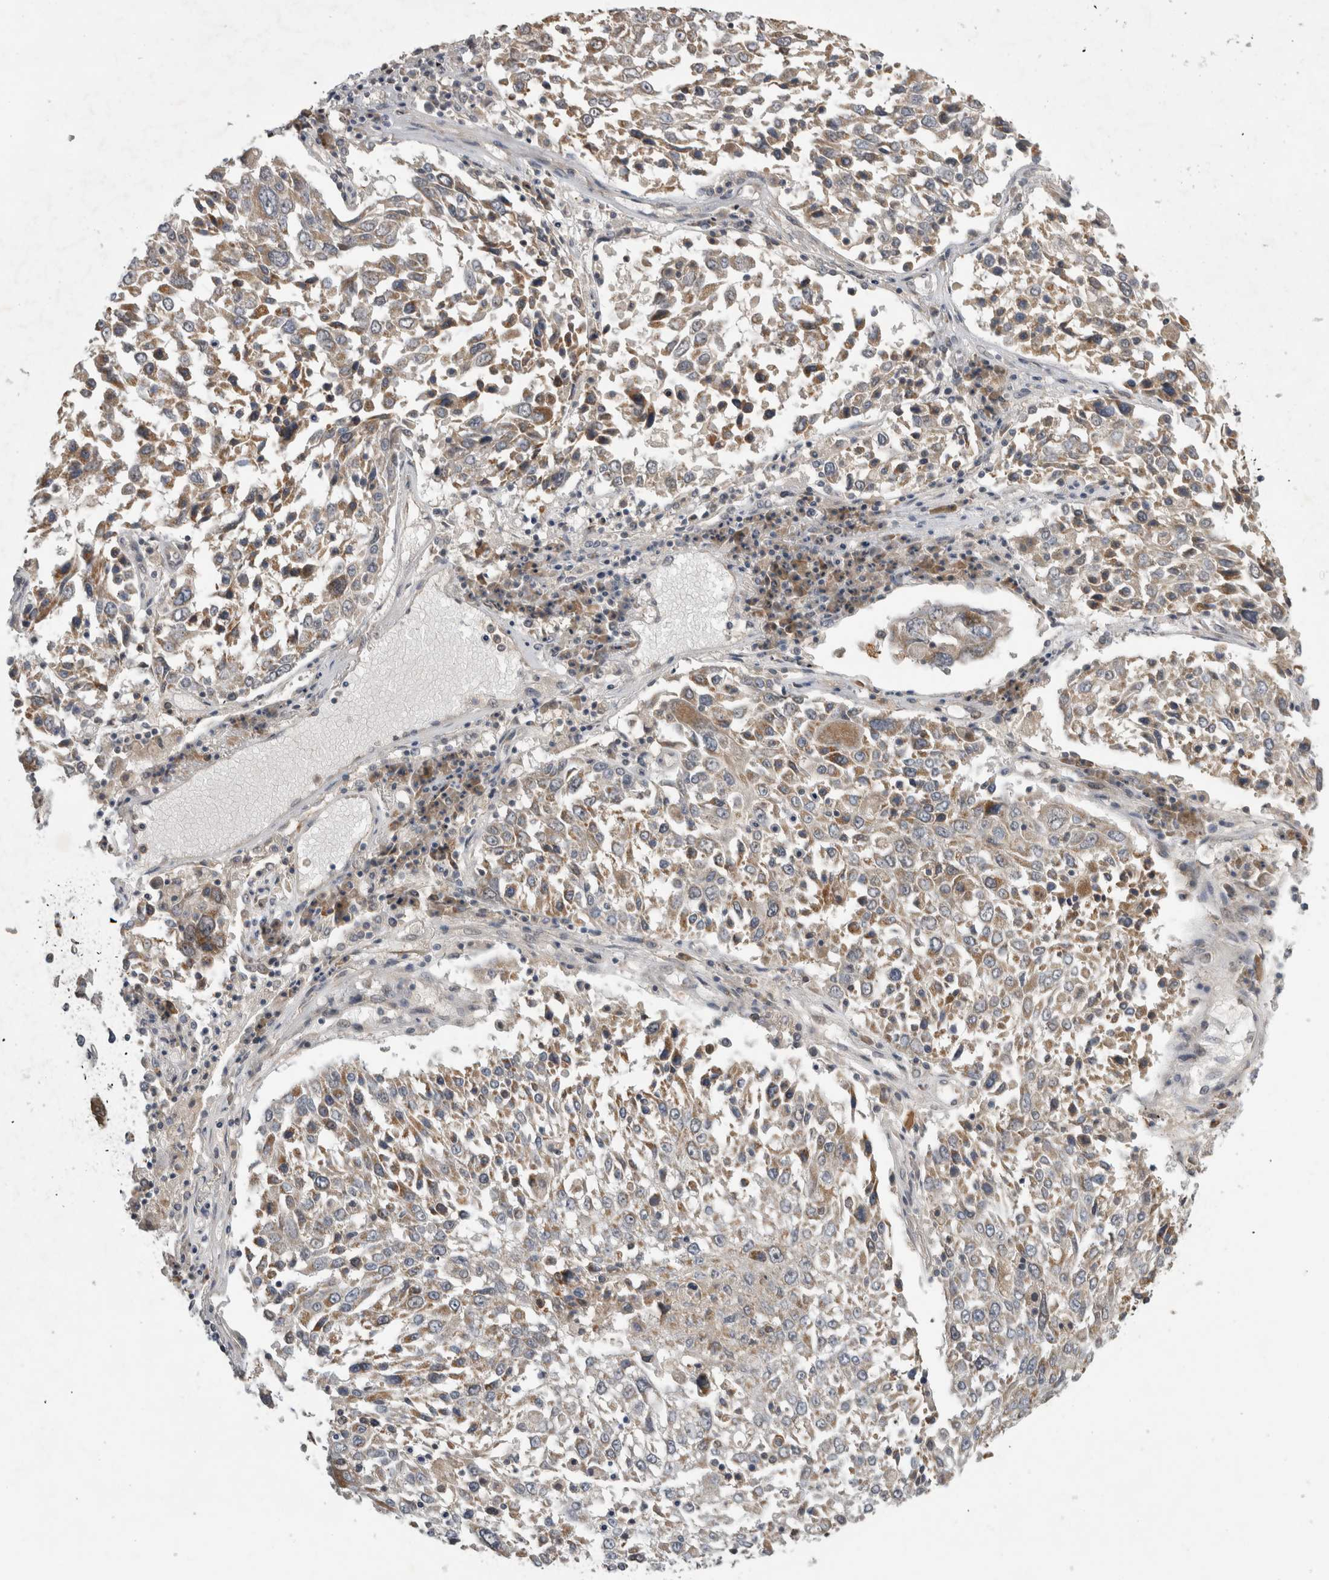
{"staining": {"intensity": "weak", "quantity": ">75%", "location": "cytoplasmic/membranous"}, "tissue": "lung cancer", "cell_type": "Tumor cells", "image_type": "cancer", "snomed": [{"axis": "morphology", "description": "Squamous cell carcinoma, NOS"}, {"axis": "topography", "description": "Lung"}], "caption": "Immunohistochemistry (IHC) (DAB) staining of lung squamous cell carcinoma displays weak cytoplasmic/membranous protein expression in approximately >75% of tumor cells.", "gene": "KCNIP1", "patient": {"sex": "male", "age": 65}}